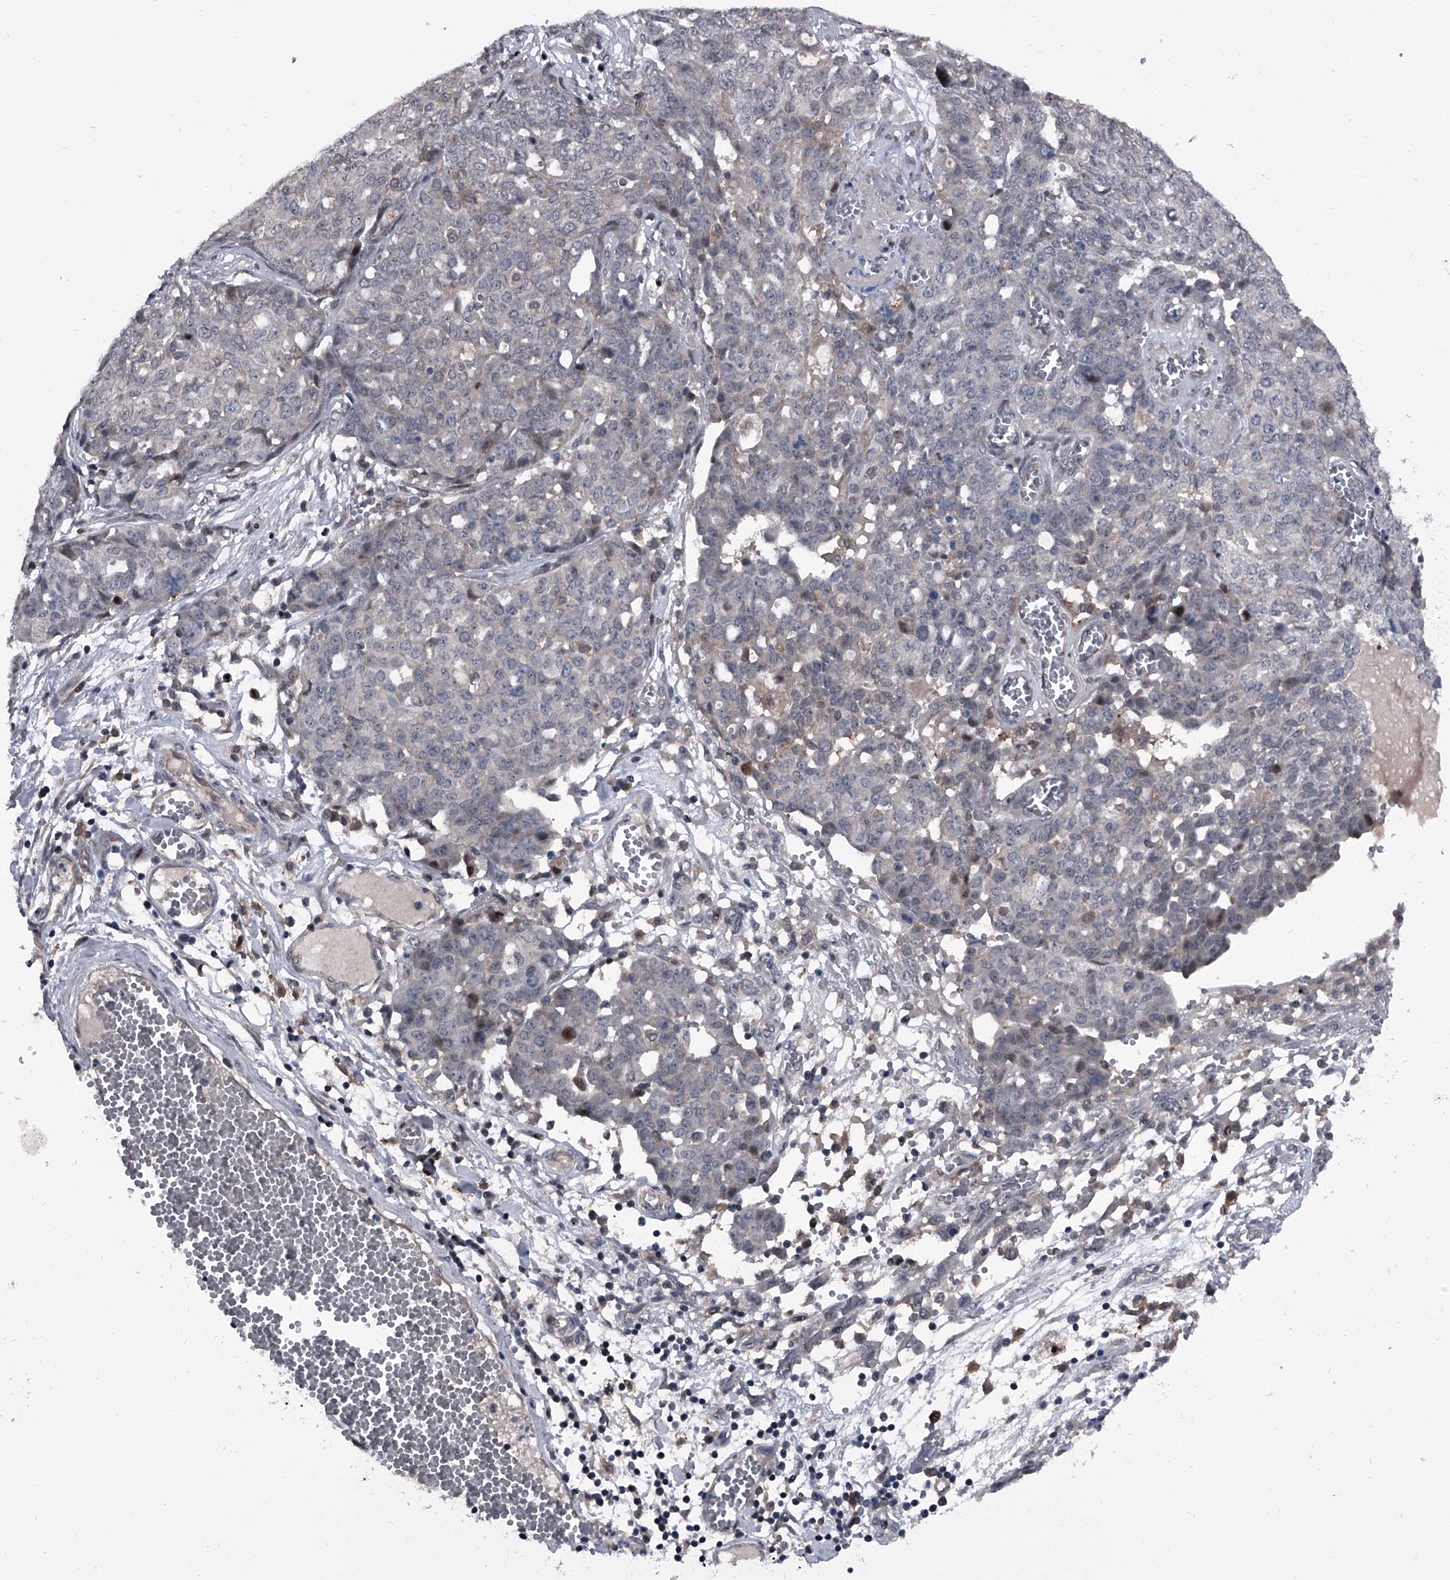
{"staining": {"intensity": "negative", "quantity": "none", "location": "none"}, "tissue": "ovarian cancer", "cell_type": "Tumor cells", "image_type": "cancer", "snomed": [{"axis": "morphology", "description": "Cystadenocarcinoma, serous, NOS"}, {"axis": "topography", "description": "Soft tissue"}, {"axis": "topography", "description": "Ovary"}], "caption": "This is an immunohistochemistry micrograph of human serous cystadenocarcinoma (ovarian). There is no expression in tumor cells.", "gene": "ELK4", "patient": {"sex": "female", "age": 57}}